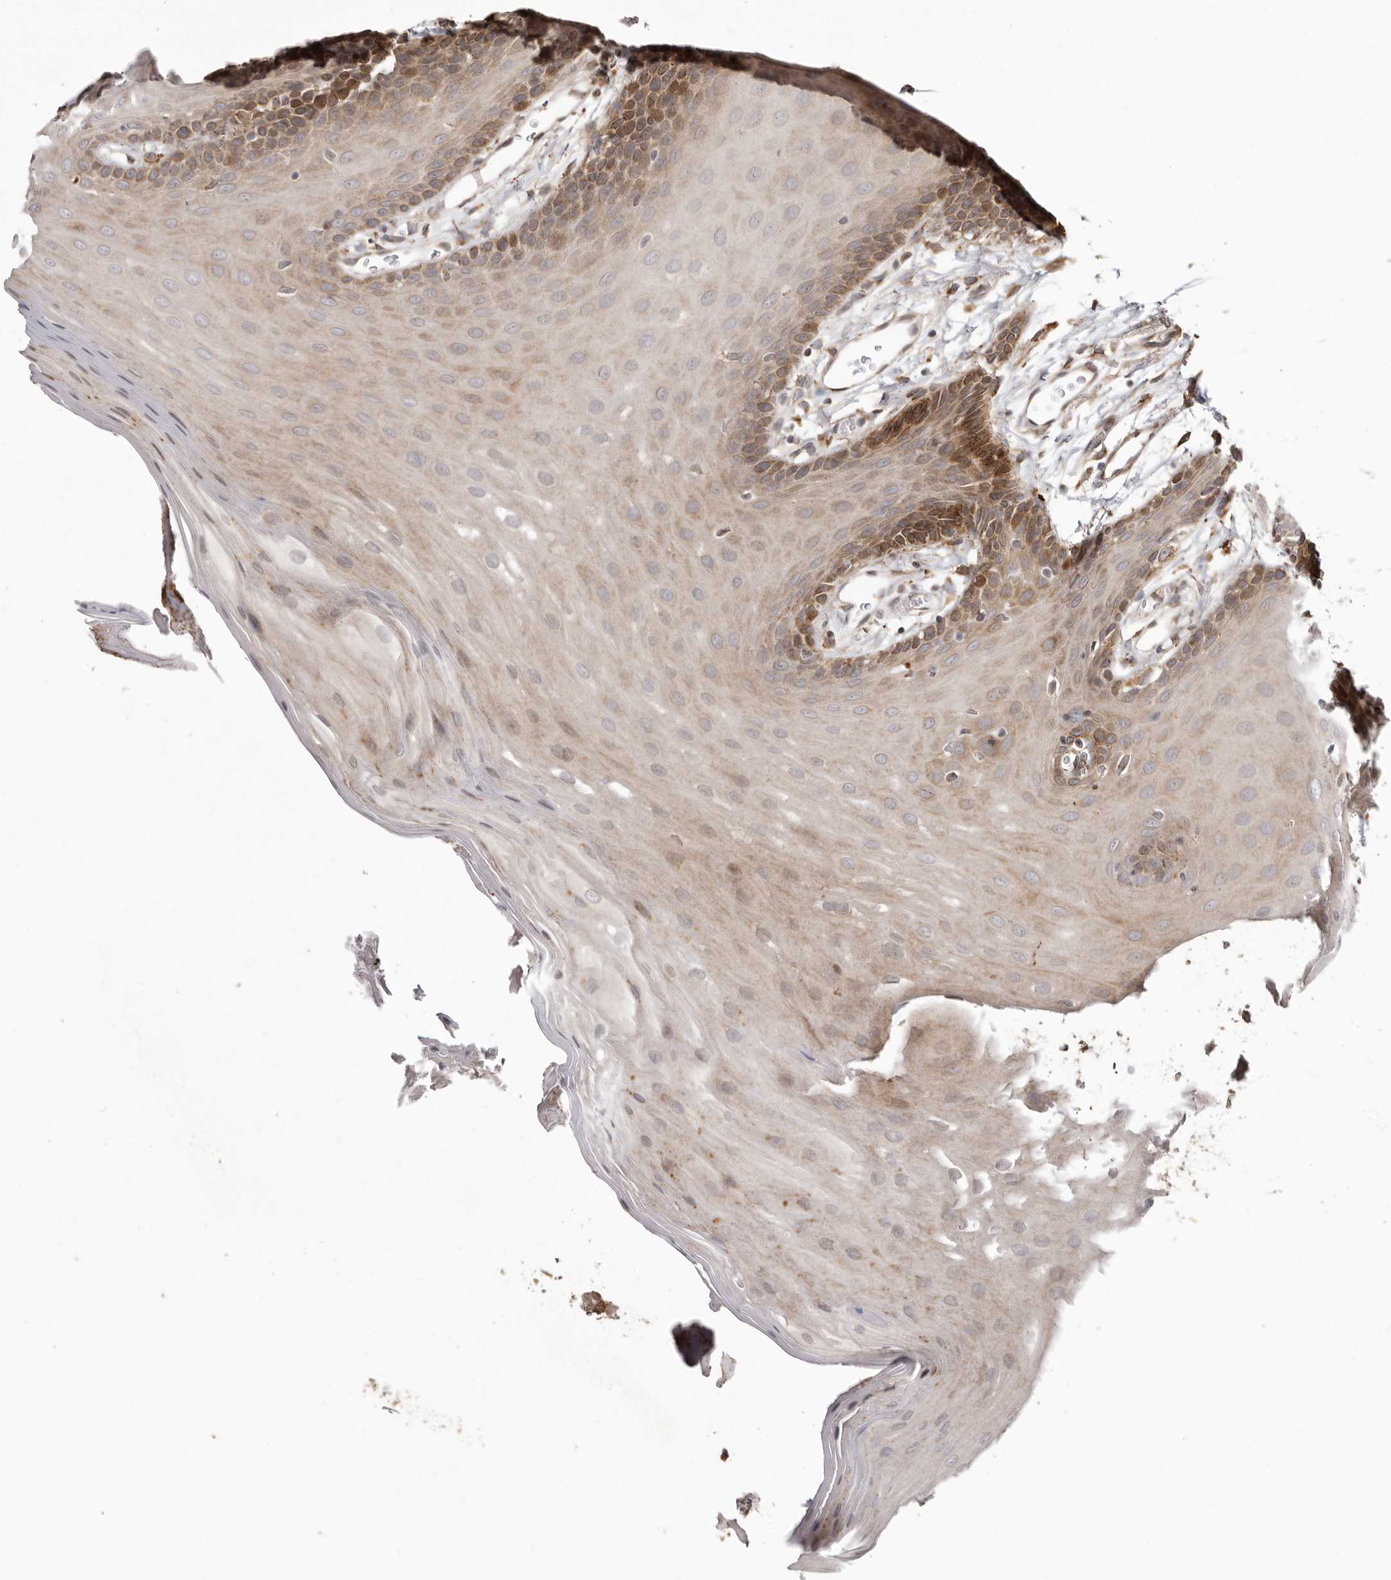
{"staining": {"intensity": "moderate", "quantity": "25%-75%", "location": "cytoplasmic/membranous"}, "tissue": "oral mucosa", "cell_type": "Squamous epithelial cells", "image_type": "normal", "snomed": [{"axis": "morphology", "description": "Normal tissue, NOS"}, {"axis": "morphology", "description": "Squamous cell carcinoma, NOS"}, {"axis": "topography", "description": "Skeletal muscle"}, {"axis": "topography", "description": "Oral tissue"}, {"axis": "topography", "description": "Salivary gland"}, {"axis": "topography", "description": "Head-Neck"}], "caption": "Moderate cytoplasmic/membranous staining is appreciated in about 25%-75% of squamous epithelial cells in unremarkable oral mucosa. Using DAB (brown) and hematoxylin (blue) stains, captured at high magnification using brightfield microscopy.", "gene": "NUP43", "patient": {"sex": "male", "age": 54}}